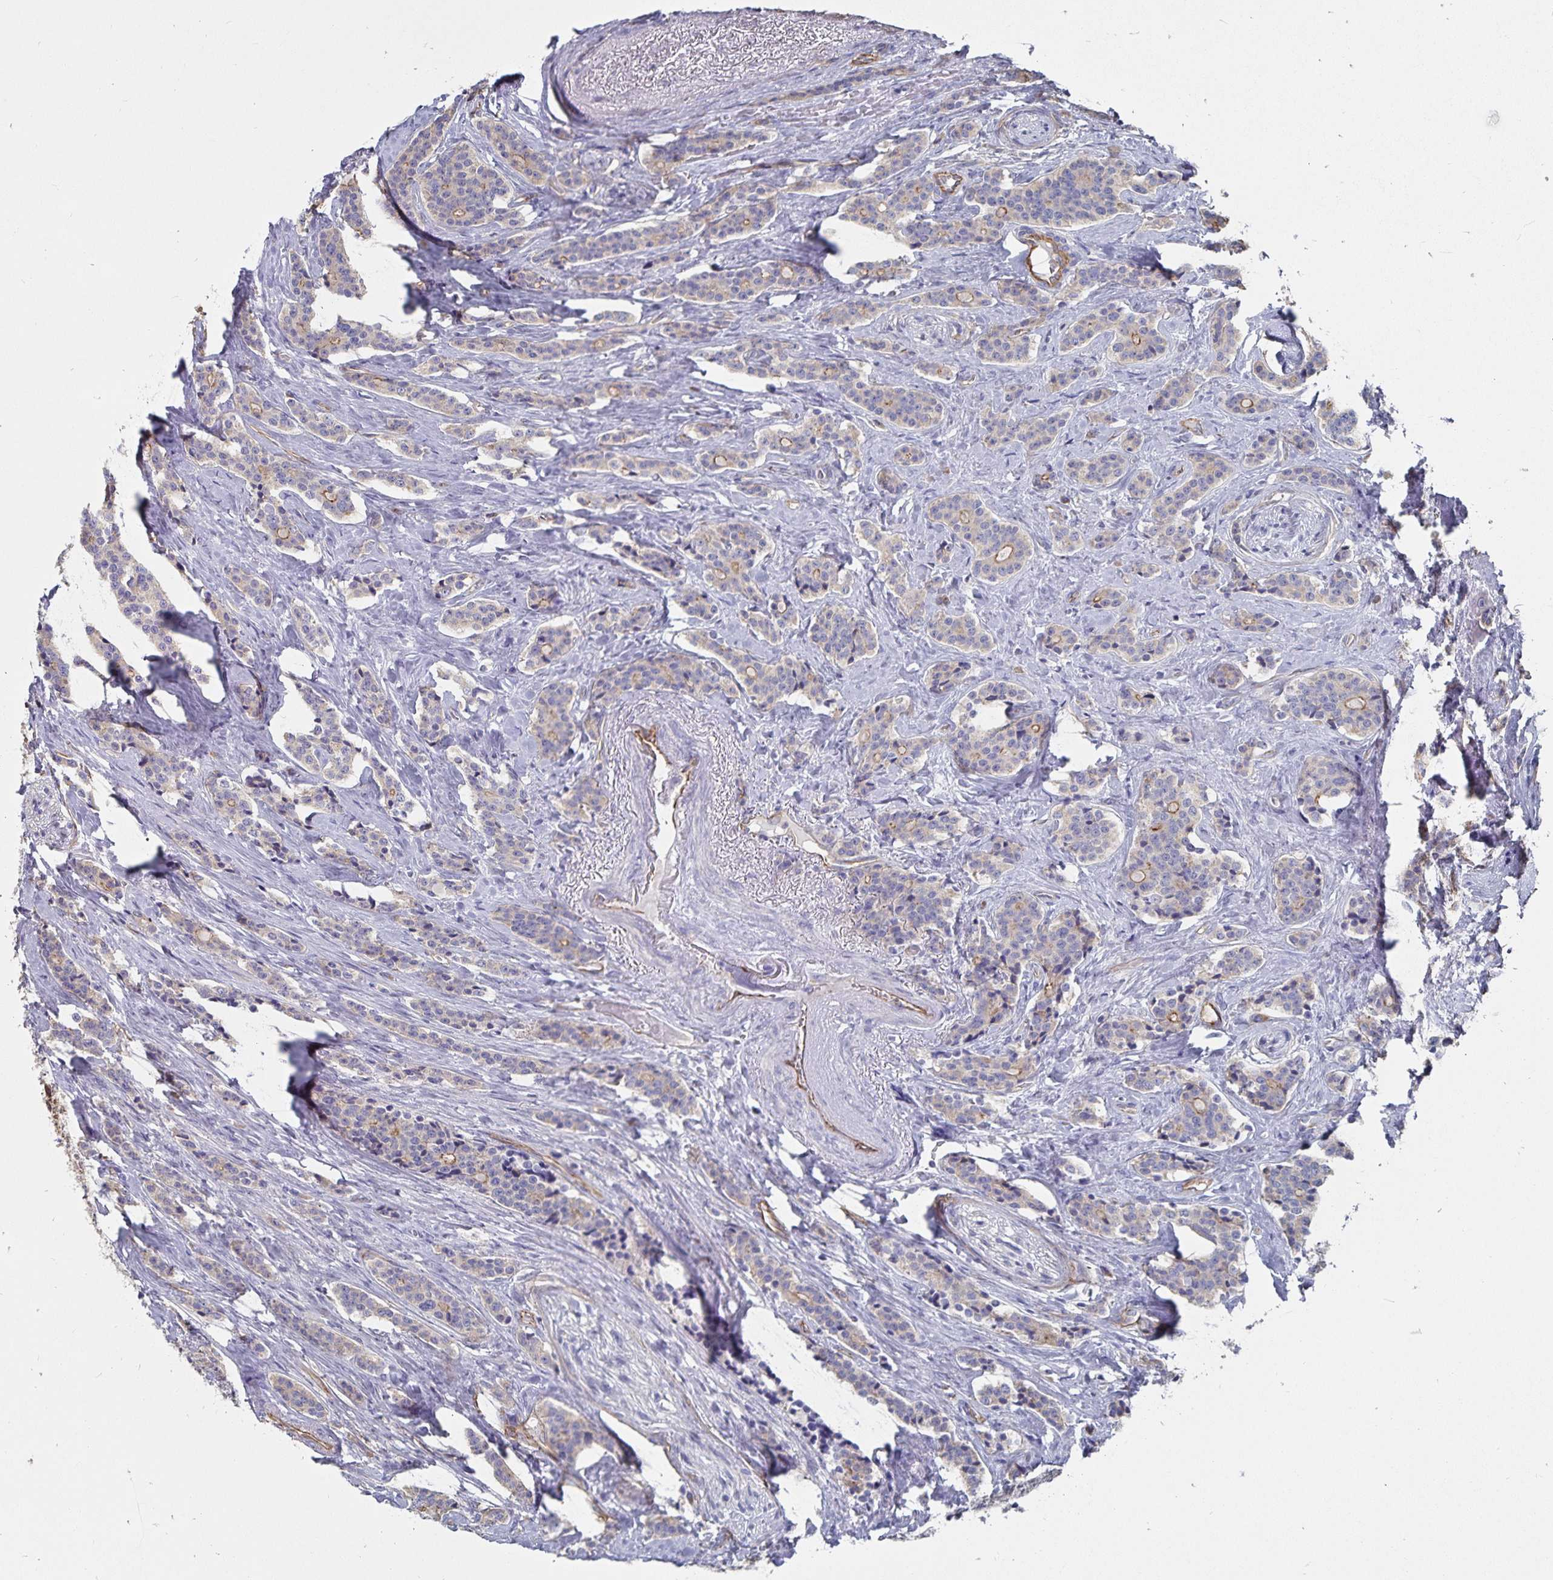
{"staining": {"intensity": "weak", "quantity": "<25%", "location": "cytoplasmic/membranous"}, "tissue": "carcinoid", "cell_type": "Tumor cells", "image_type": "cancer", "snomed": [{"axis": "morphology", "description": "Carcinoid, malignant, NOS"}, {"axis": "topography", "description": "Small intestine"}], "caption": "The immunohistochemistry (IHC) image has no significant positivity in tumor cells of carcinoid (malignant) tissue.", "gene": "SSTR1", "patient": {"sex": "female", "age": 73}}